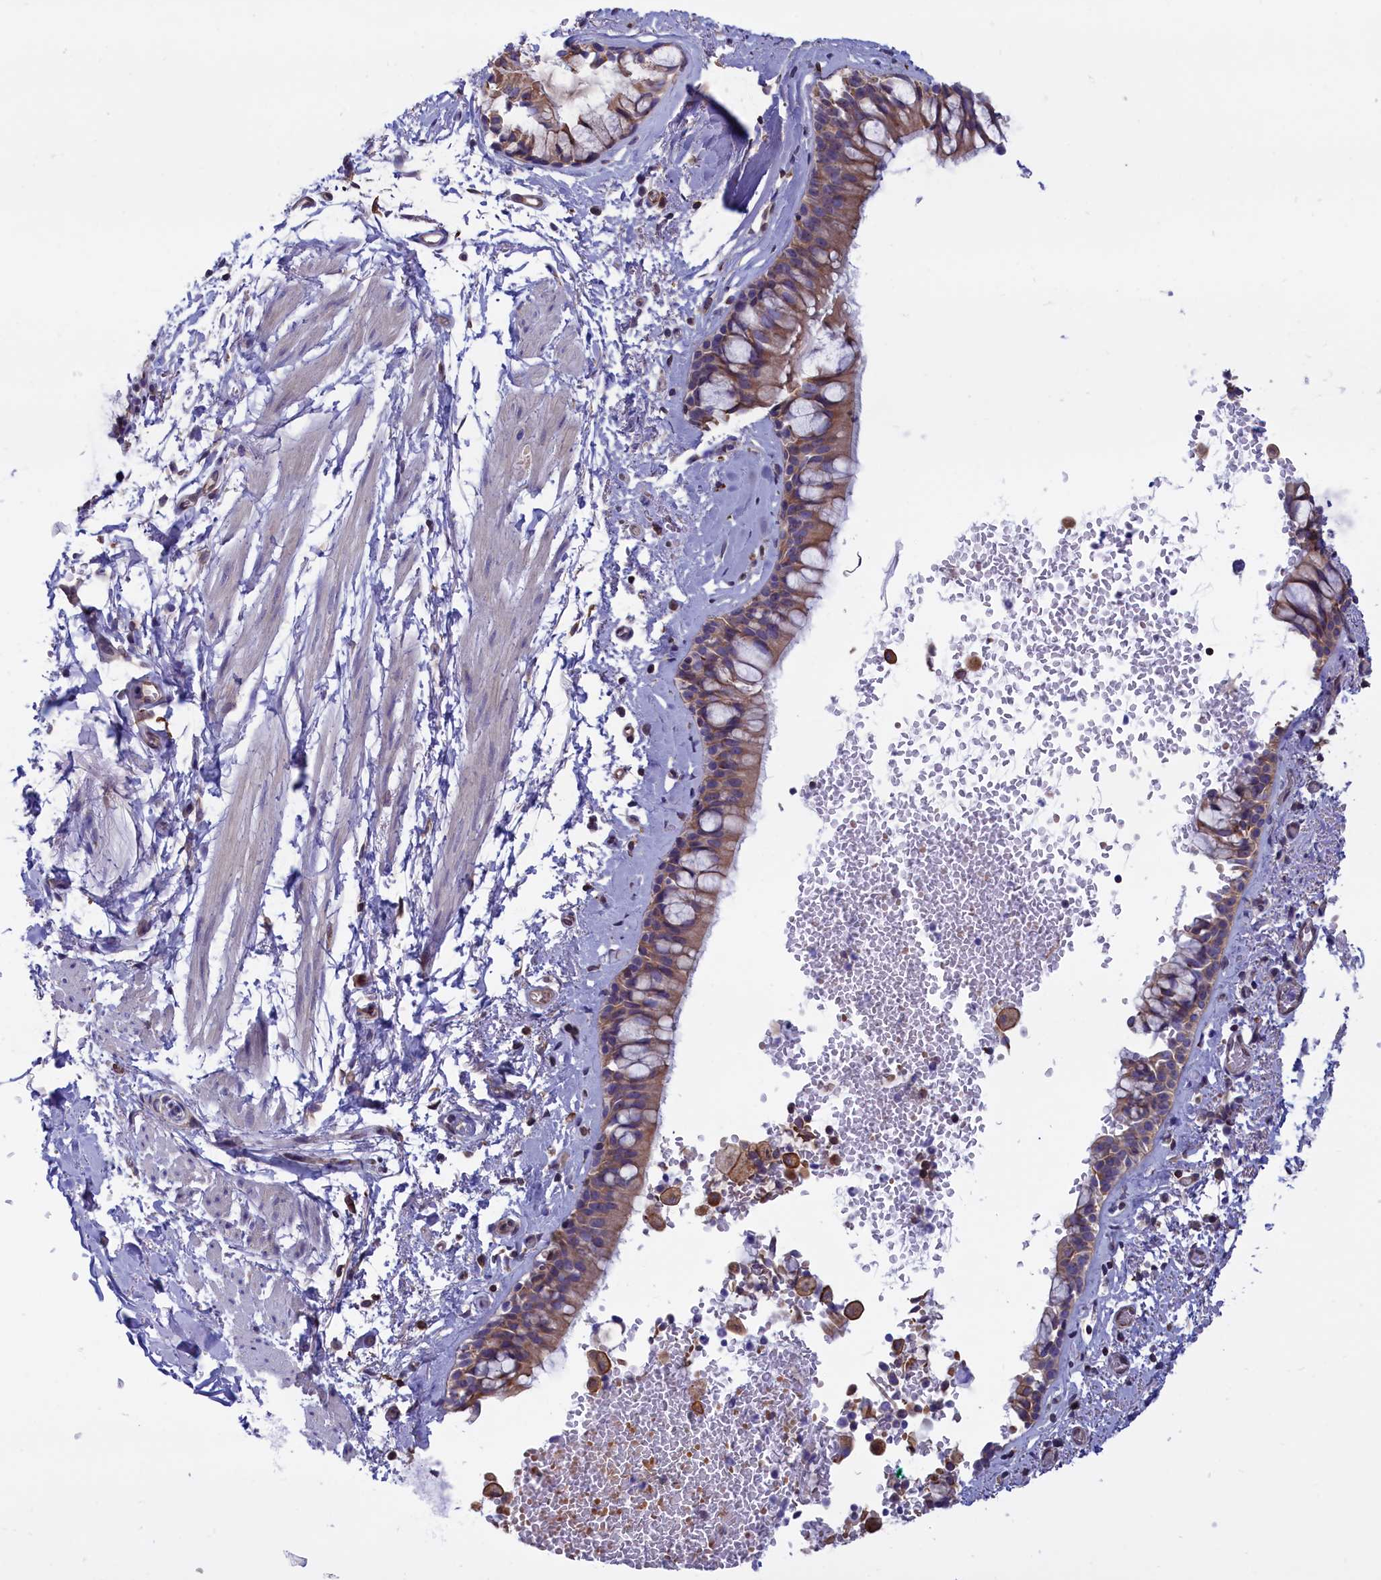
{"staining": {"intensity": "weak", "quantity": ">75%", "location": "cytoplasmic/membranous"}, "tissue": "bronchus", "cell_type": "Respiratory epithelial cells", "image_type": "normal", "snomed": [{"axis": "morphology", "description": "Normal tissue, NOS"}, {"axis": "morphology", "description": "Inflammation, NOS"}, {"axis": "topography", "description": "Cartilage tissue"}, {"axis": "topography", "description": "Bronchus"}, {"axis": "topography", "description": "Lung"}], "caption": "Immunohistochemical staining of unremarkable human bronchus demonstrates weak cytoplasmic/membranous protein expression in approximately >75% of respiratory epithelial cells.", "gene": "ABCC12", "patient": {"sex": "female", "age": 64}}